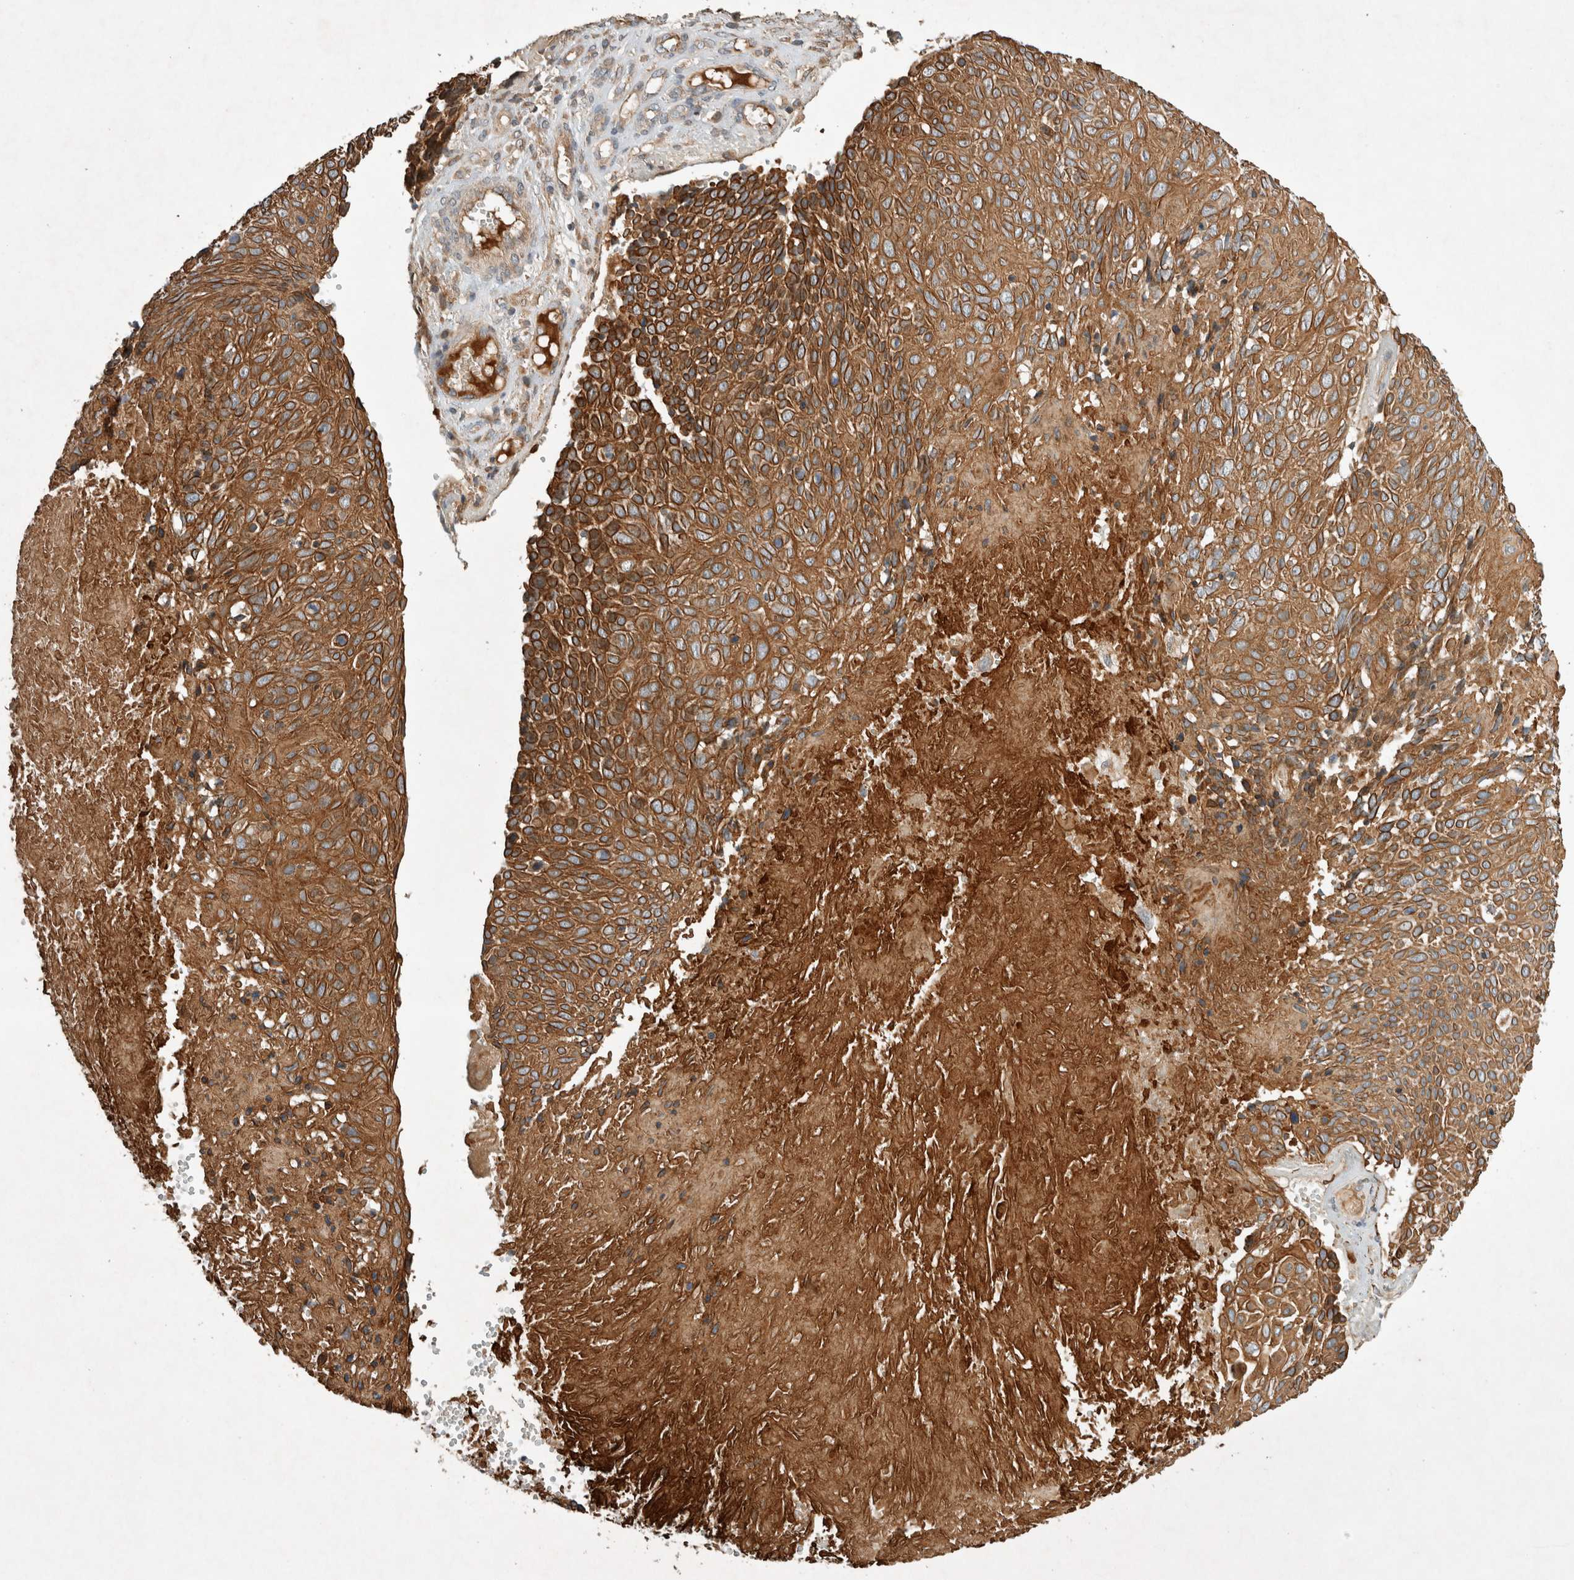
{"staining": {"intensity": "strong", "quantity": ">75%", "location": "cytoplasmic/membranous"}, "tissue": "cervical cancer", "cell_type": "Tumor cells", "image_type": "cancer", "snomed": [{"axis": "morphology", "description": "Squamous cell carcinoma, NOS"}, {"axis": "topography", "description": "Cervix"}], "caption": "Squamous cell carcinoma (cervical) was stained to show a protein in brown. There is high levels of strong cytoplasmic/membranous staining in approximately >75% of tumor cells.", "gene": "ARMC9", "patient": {"sex": "female", "age": 74}}